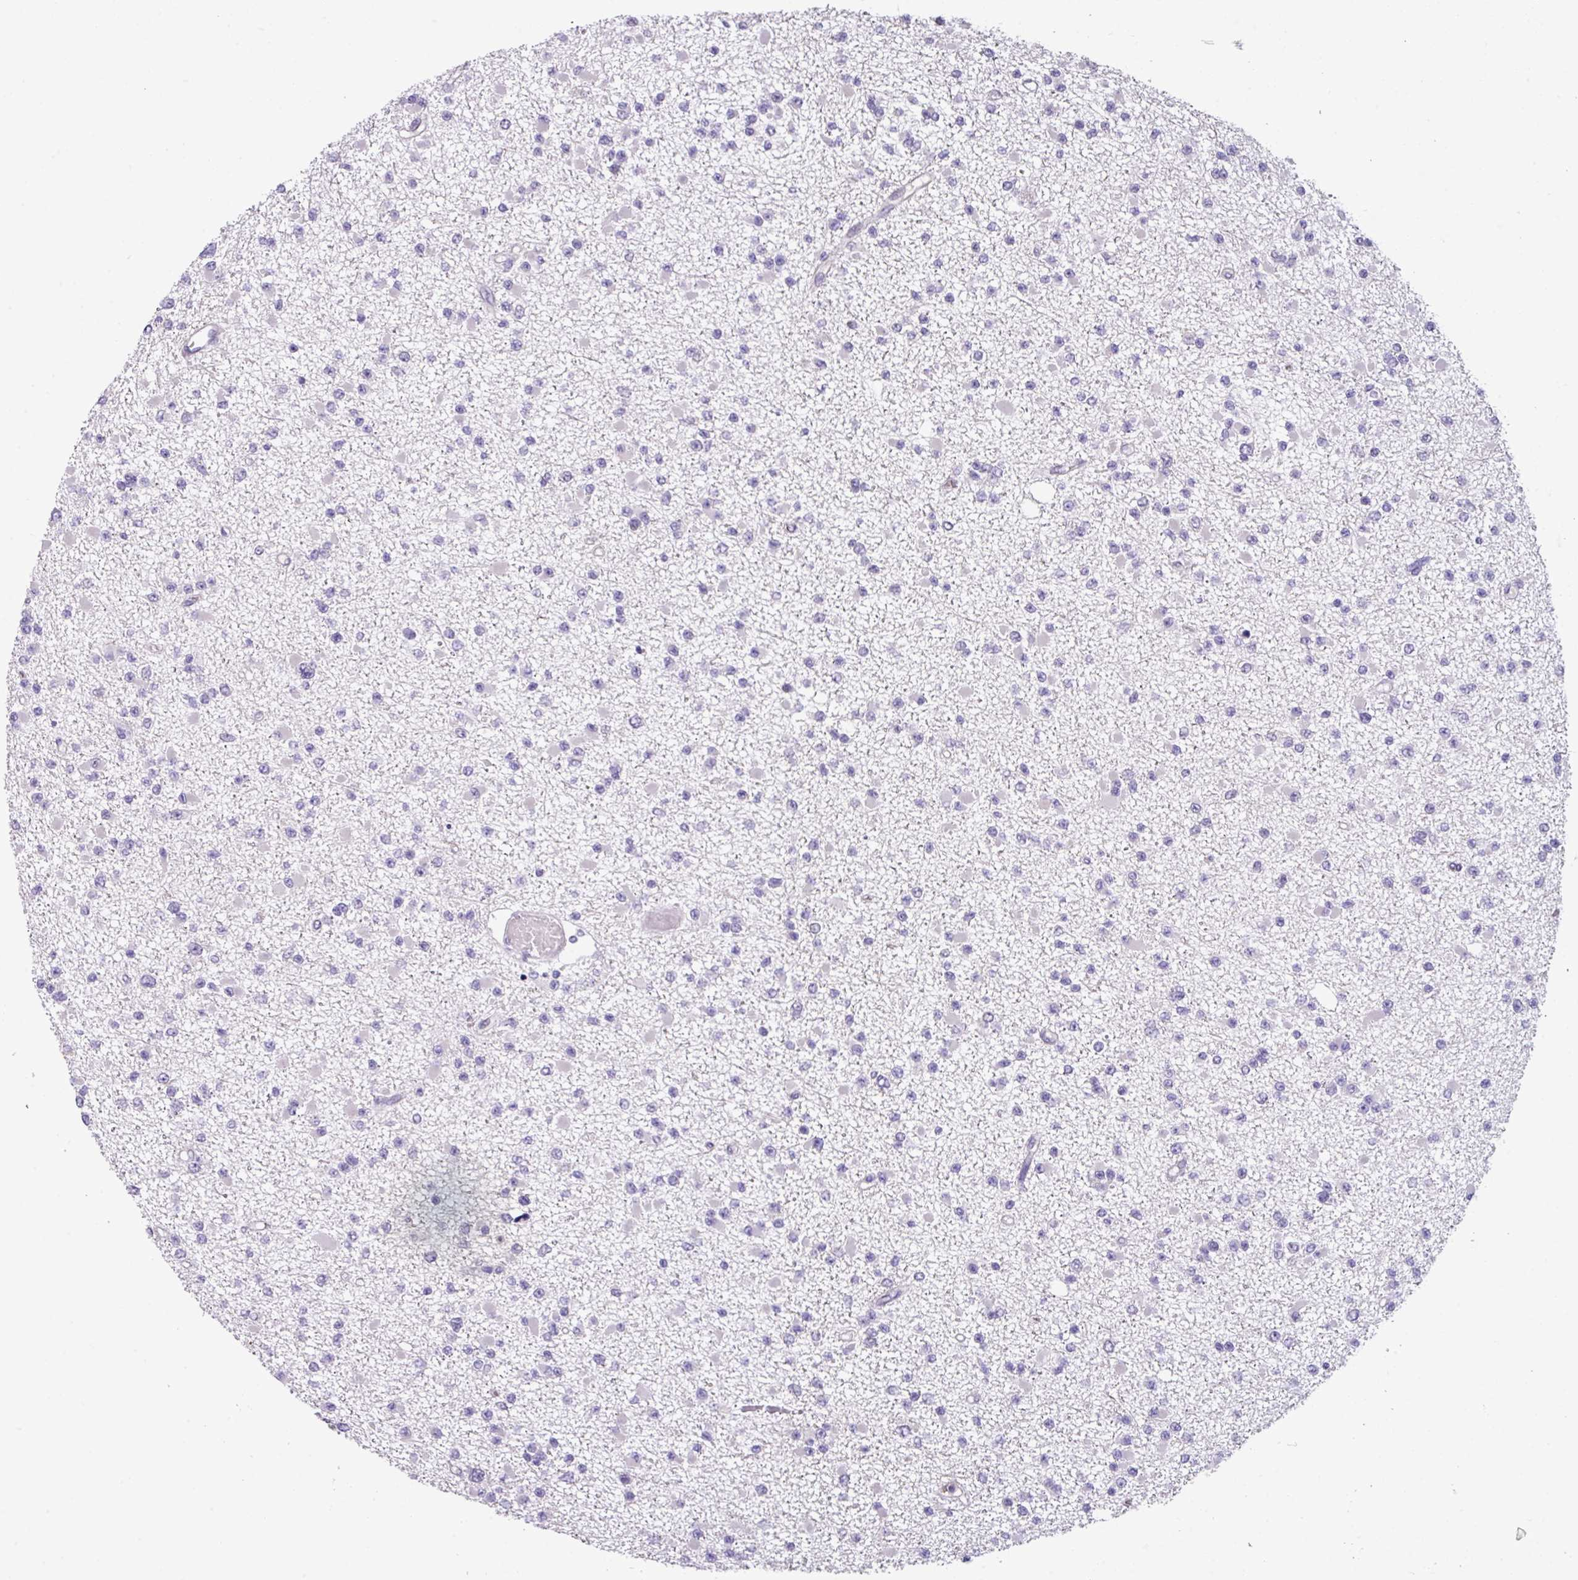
{"staining": {"intensity": "negative", "quantity": "none", "location": "none"}, "tissue": "glioma", "cell_type": "Tumor cells", "image_type": "cancer", "snomed": [{"axis": "morphology", "description": "Glioma, malignant, Low grade"}, {"axis": "topography", "description": "Brain"}], "caption": "This is a micrograph of immunohistochemistry staining of malignant glioma (low-grade), which shows no staining in tumor cells.", "gene": "ZFP3", "patient": {"sex": "female", "age": 22}}